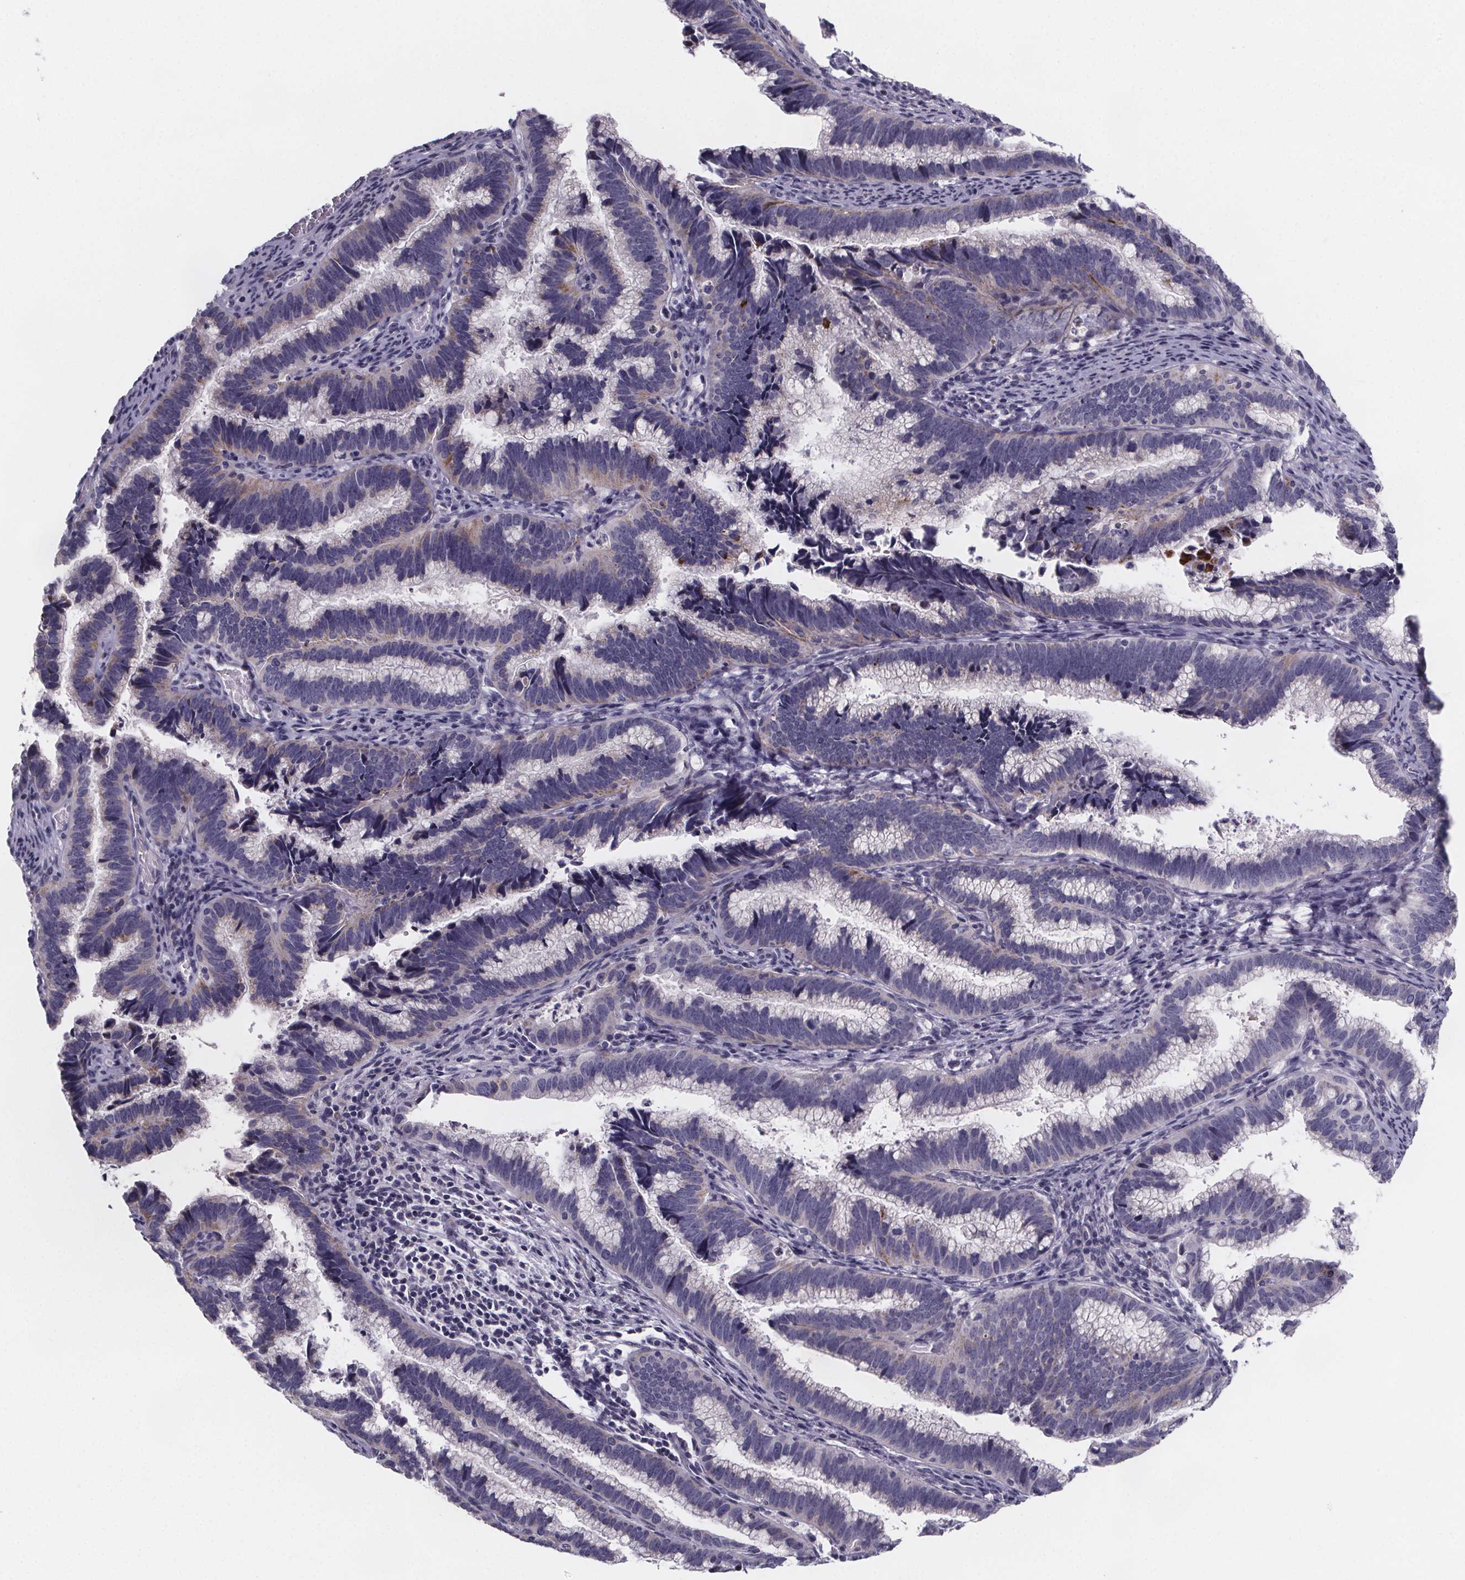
{"staining": {"intensity": "weak", "quantity": "<25%", "location": "cytoplasmic/membranous"}, "tissue": "cervical cancer", "cell_type": "Tumor cells", "image_type": "cancer", "snomed": [{"axis": "morphology", "description": "Adenocarcinoma, NOS"}, {"axis": "topography", "description": "Cervix"}], "caption": "High magnification brightfield microscopy of cervical cancer stained with DAB (brown) and counterstained with hematoxylin (blue): tumor cells show no significant positivity. (DAB IHC with hematoxylin counter stain).", "gene": "PAH", "patient": {"sex": "female", "age": 61}}